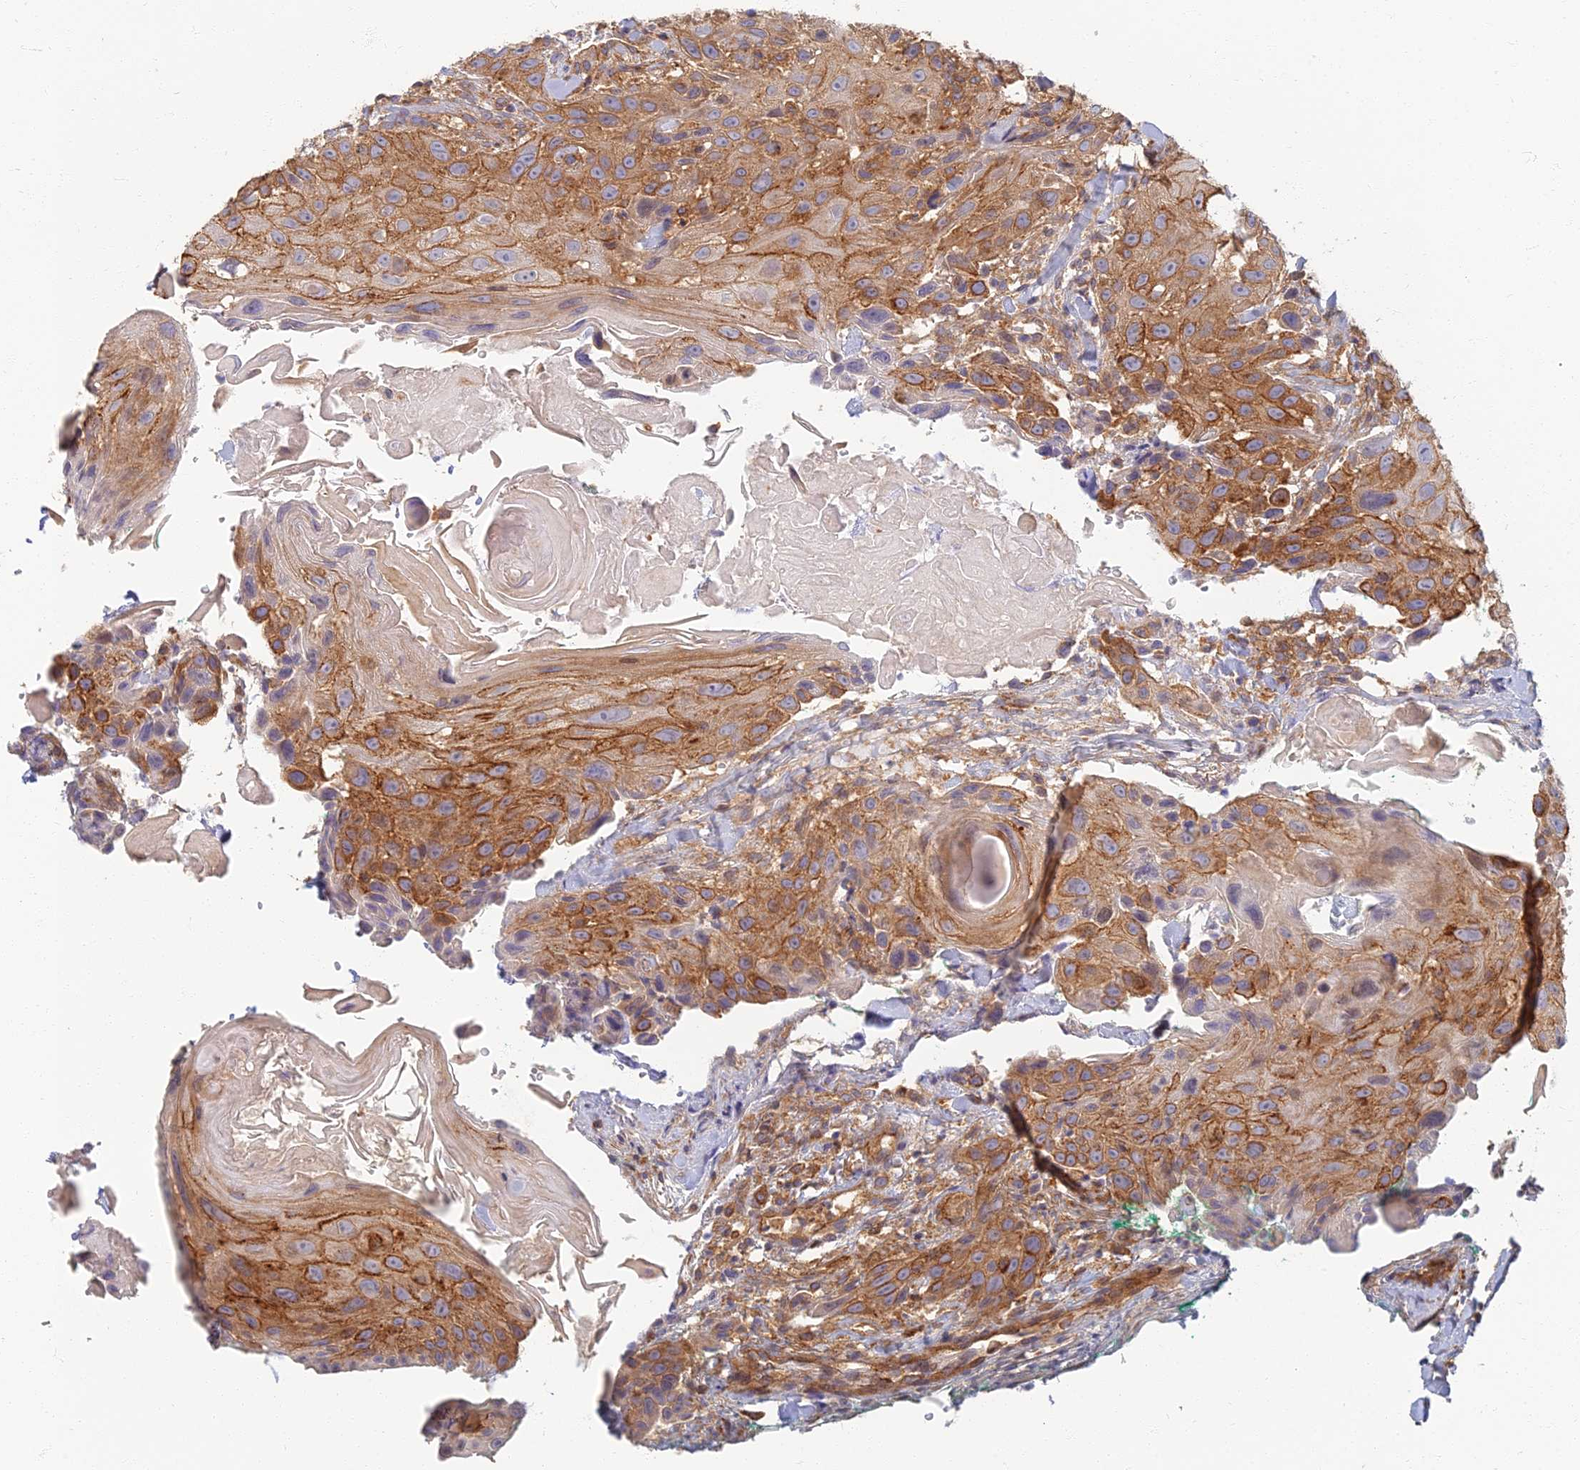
{"staining": {"intensity": "moderate", "quantity": ">75%", "location": "cytoplasmic/membranous"}, "tissue": "head and neck cancer", "cell_type": "Tumor cells", "image_type": "cancer", "snomed": [{"axis": "morphology", "description": "Squamous cell carcinoma, NOS"}, {"axis": "topography", "description": "Head-Neck"}], "caption": "A micrograph of head and neck cancer (squamous cell carcinoma) stained for a protein shows moderate cytoplasmic/membranous brown staining in tumor cells.", "gene": "RBSN", "patient": {"sex": "male", "age": 81}}